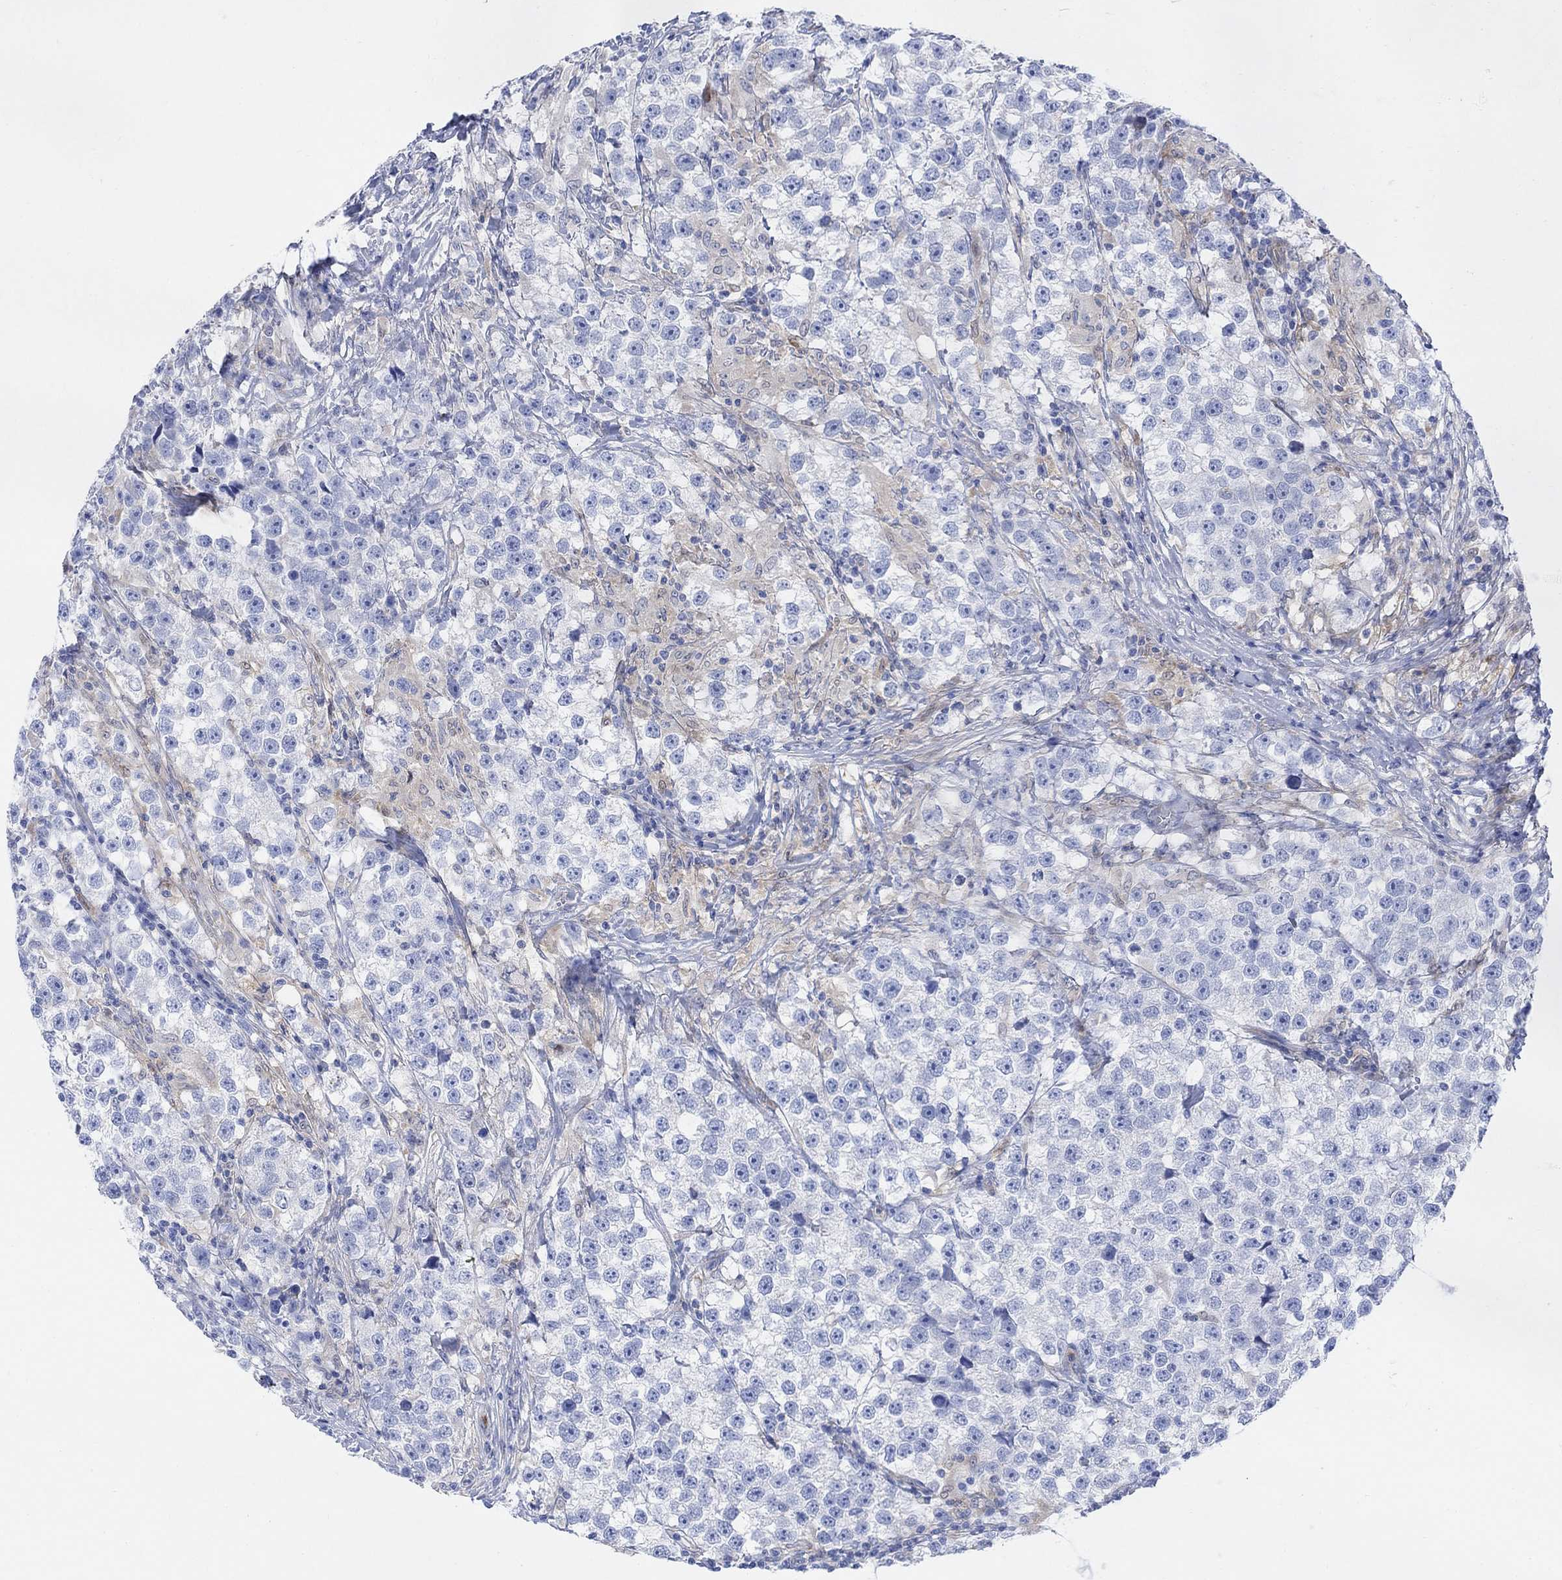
{"staining": {"intensity": "negative", "quantity": "none", "location": "none"}, "tissue": "testis cancer", "cell_type": "Tumor cells", "image_type": "cancer", "snomed": [{"axis": "morphology", "description": "Seminoma, NOS"}, {"axis": "topography", "description": "Testis"}], "caption": "Immunohistochemical staining of testis seminoma shows no significant expression in tumor cells.", "gene": "TLDC2", "patient": {"sex": "male", "age": 46}}